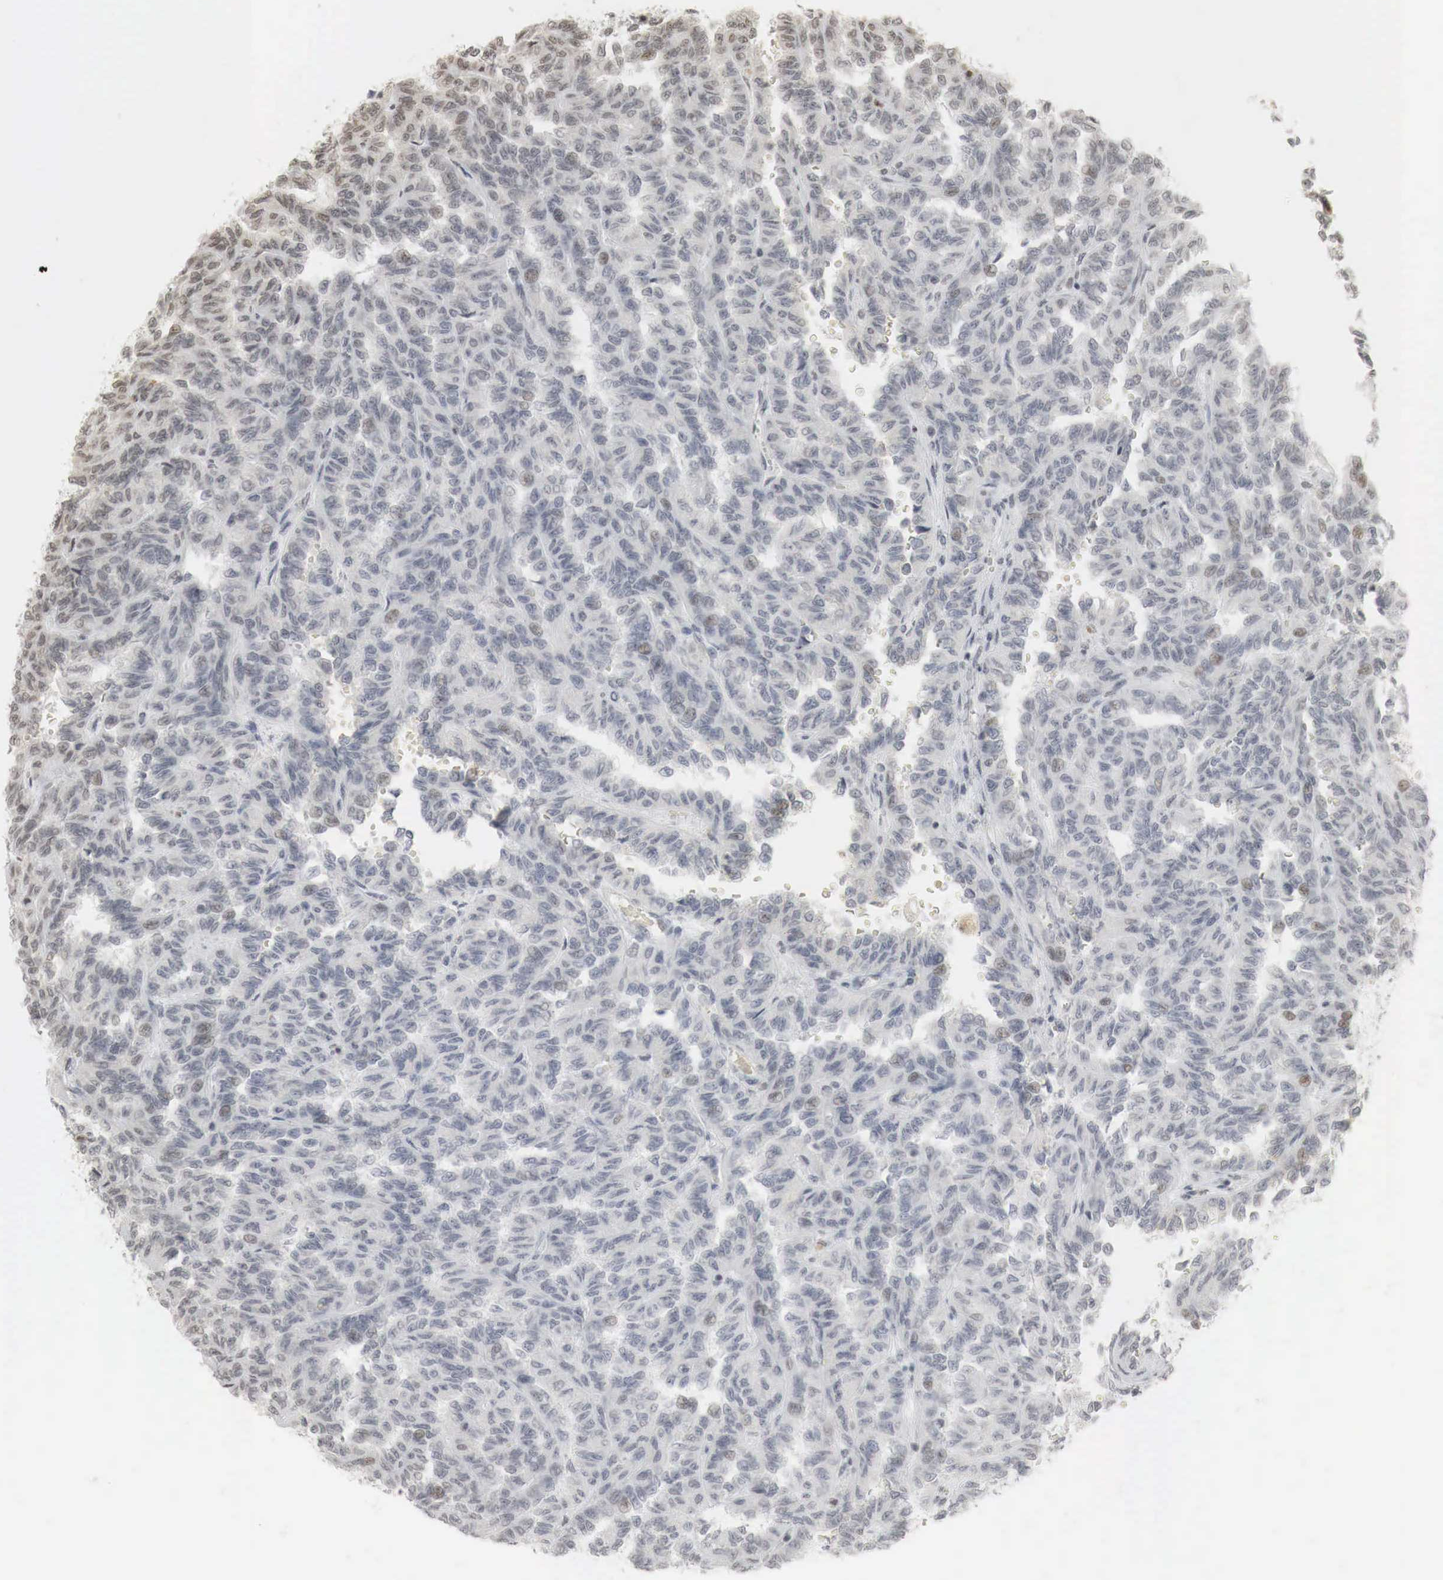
{"staining": {"intensity": "weak", "quantity": "<25%", "location": "nuclear"}, "tissue": "renal cancer", "cell_type": "Tumor cells", "image_type": "cancer", "snomed": [{"axis": "morphology", "description": "Inflammation, NOS"}, {"axis": "morphology", "description": "Adenocarcinoma, NOS"}, {"axis": "topography", "description": "Kidney"}], "caption": "Tumor cells show no significant staining in adenocarcinoma (renal). (Stains: DAB immunohistochemistry (IHC) with hematoxylin counter stain, Microscopy: brightfield microscopy at high magnification).", "gene": "ERBB4", "patient": {"sex": "male", "age": 68}}